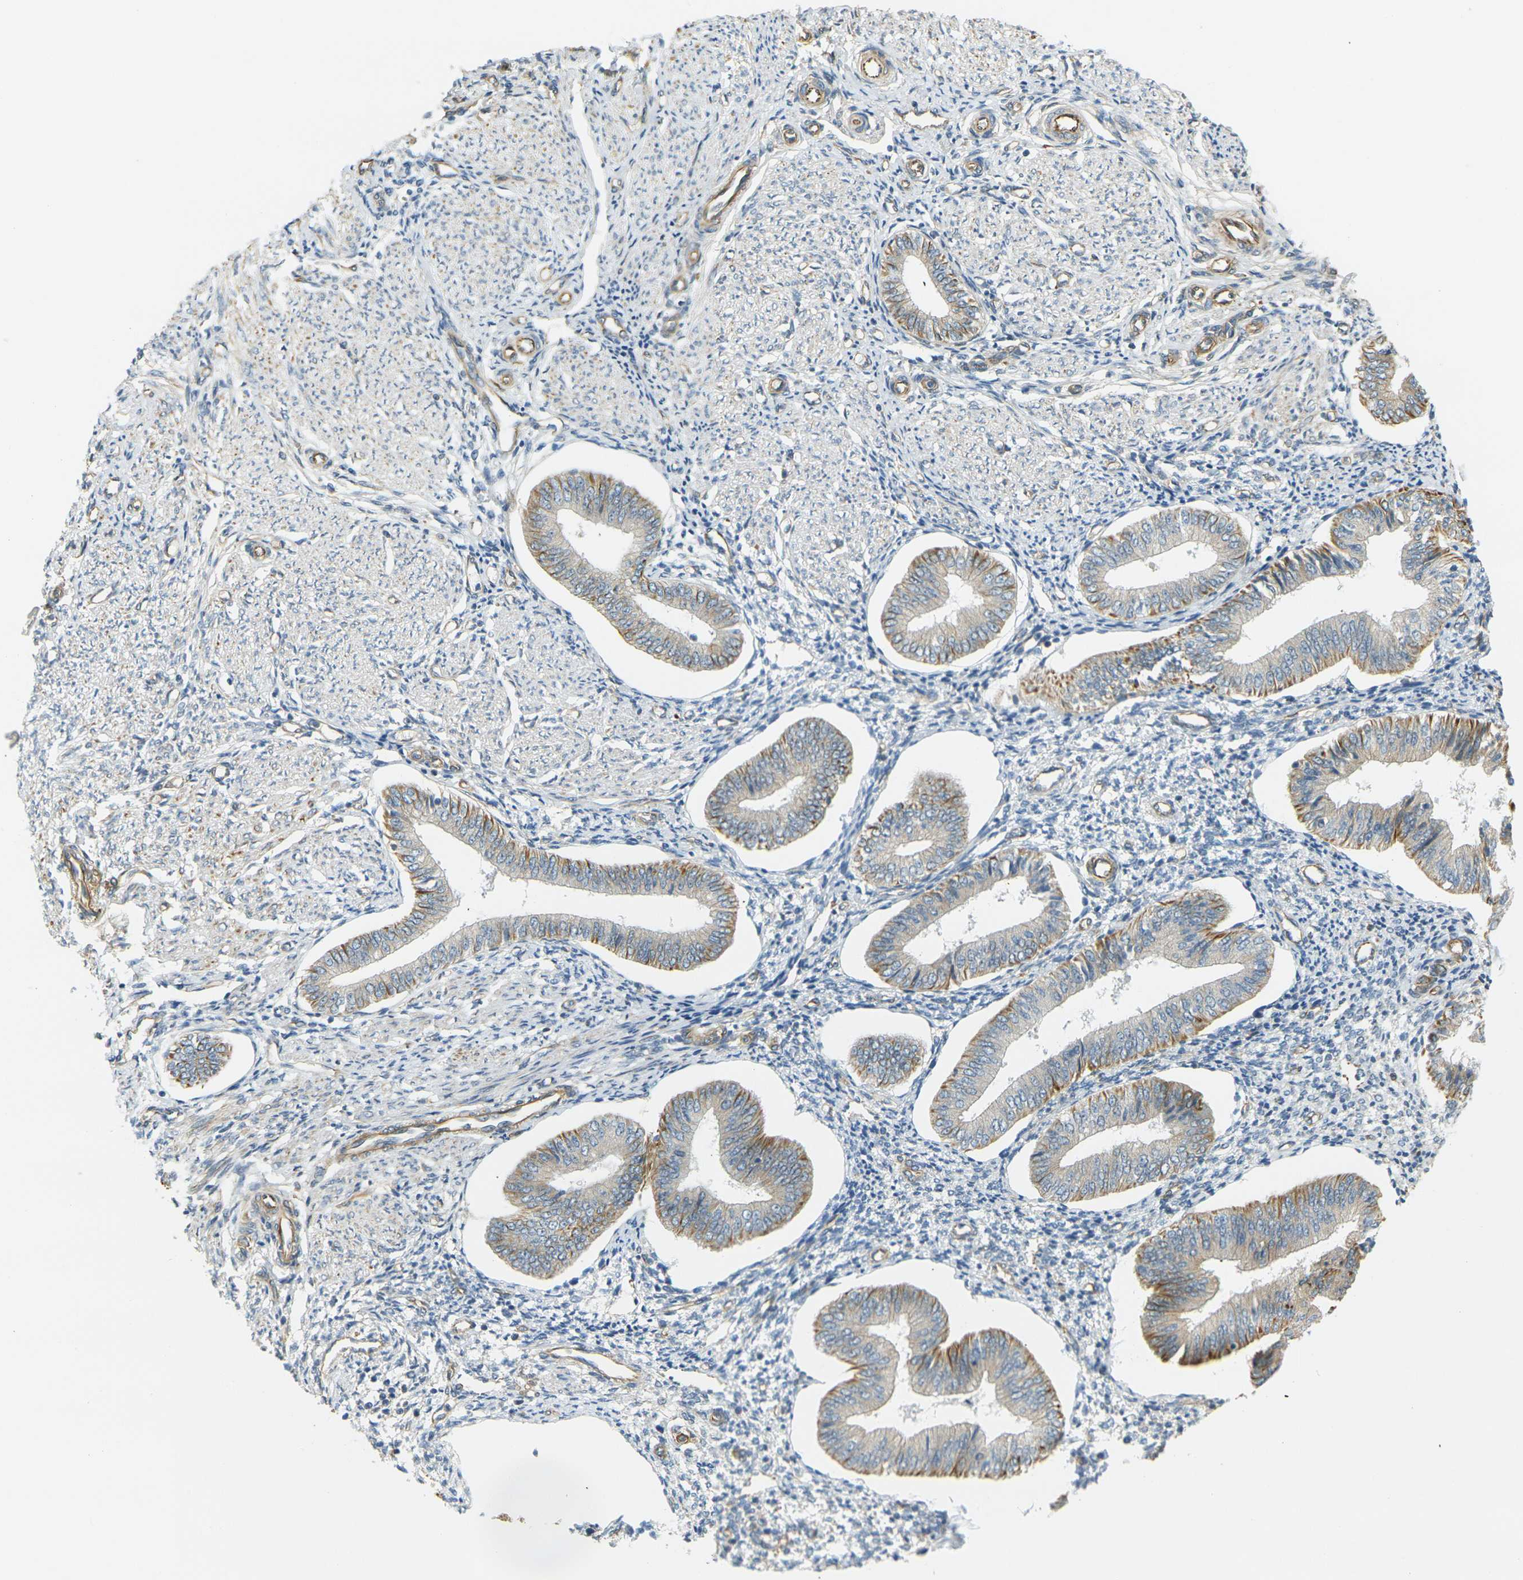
{"staining": {"intensity": "negative", "quantity": "none", "location": "none"}, "tissue": "endometrium", "cell_type": "Cells in endometrial stroma", "image_type": "normal", "snomed": [{"axis": "morphology", "description": "Normal tissue, NOS"}, {"axis": "topography", "description": "Endometrium"}], "caption": "Cells in endometrial stroma show no significant staining in unremarkable endometrium. Brightfield microscopy of immunohistochemistry (IHC) stained with DAB (brown) and hematoxylin (blue), captured at high magnification.", "gene": "CYTH3", "patient": {"sex": "female", "age": 50}}